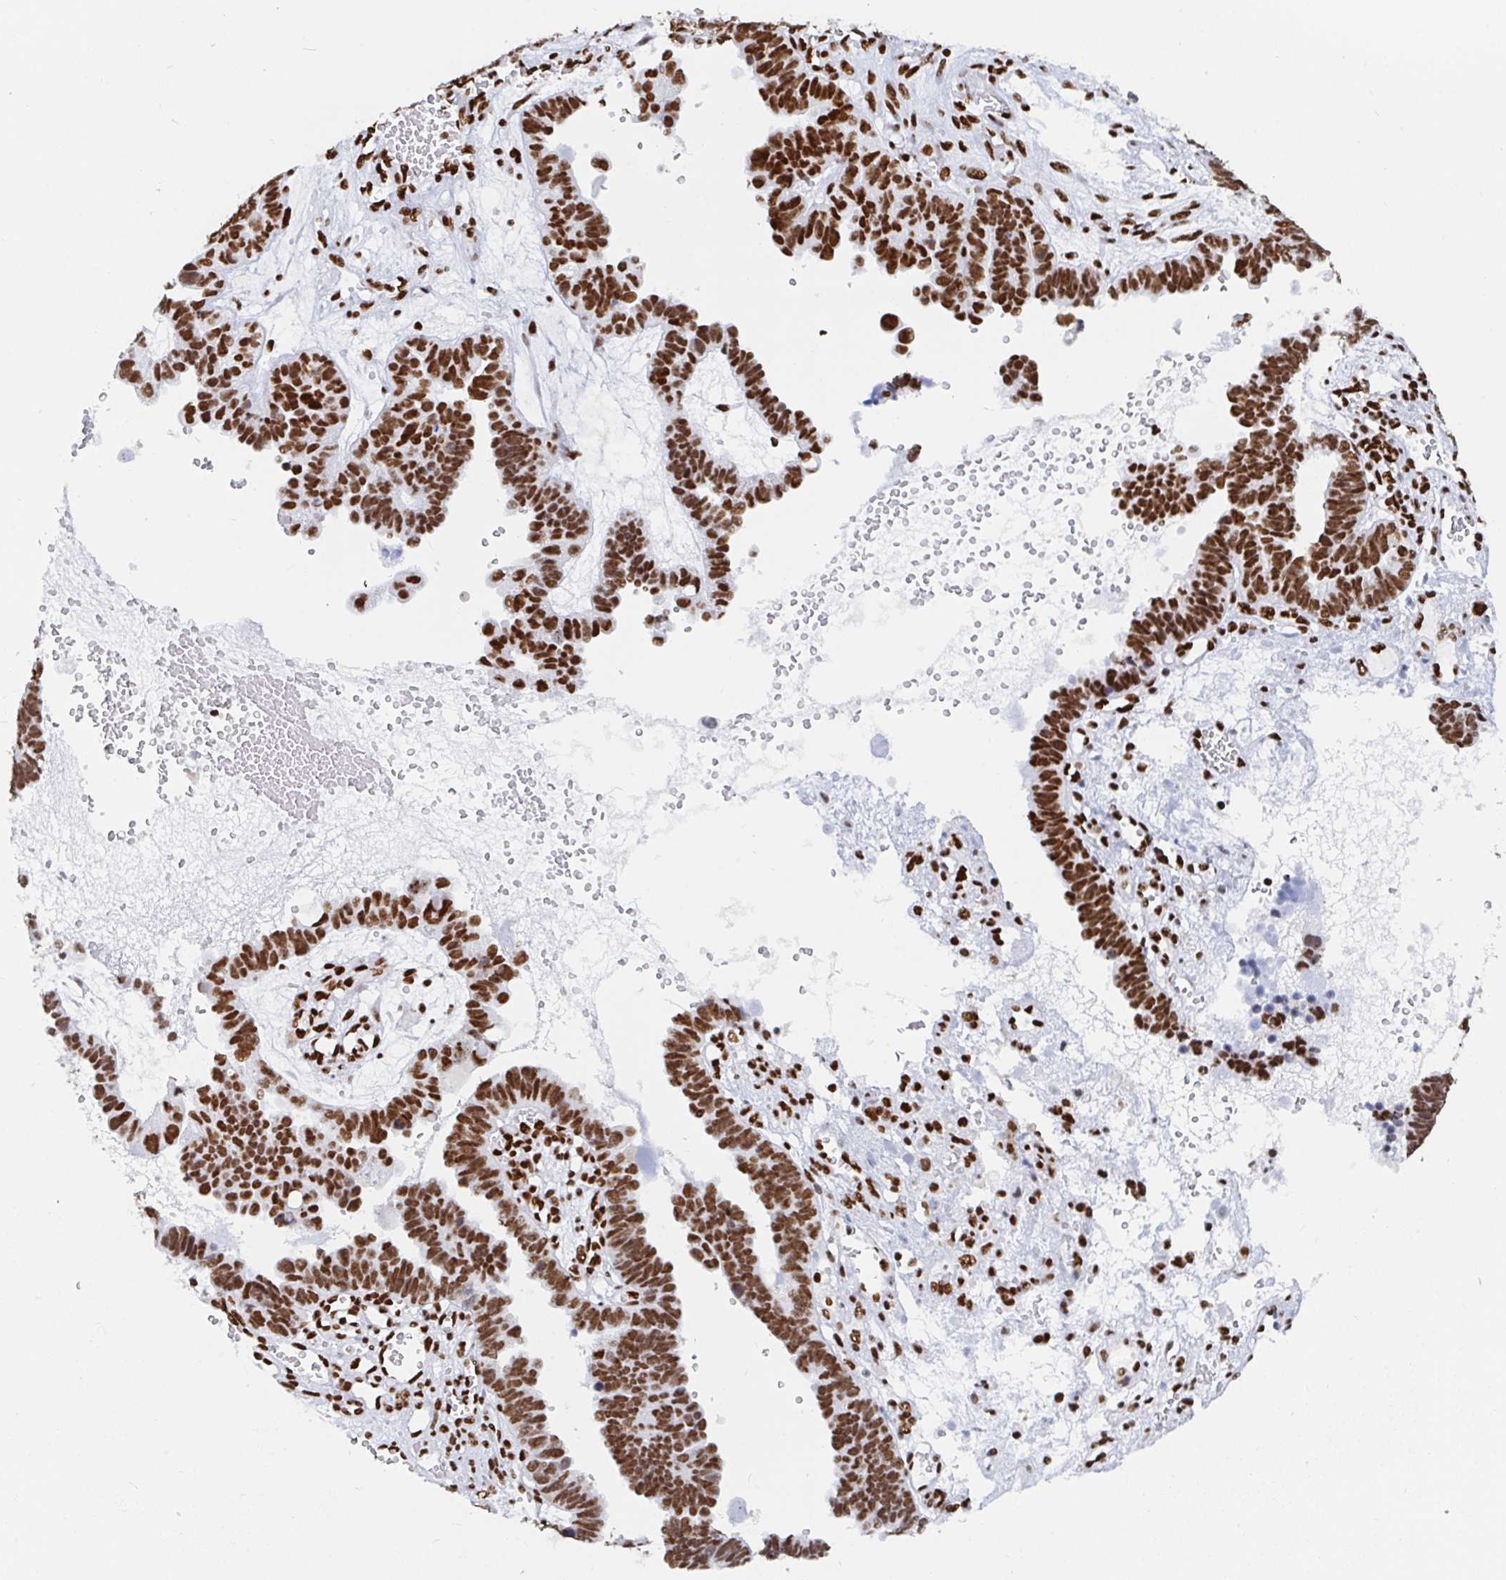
{"staining": {"intensity": "strong", "quantity": ">75%", "location": "nuclear"}, "tissue": "ovarian cancer", "cell_type": "Tumor cells", "image_type": "cancer", "snomed": [{"axis": "morphology", "description": "Cystadenocarcinoma, serous, NOS"}, {"axis": "topography", "description": "Ovary"}], "caption": "DAB immunohistochemical staining of ovarian cancer (serous cystadenocarcinoma) demonstrates strong nuclear protein staining in approximately >75% of tumor cells.", "gene": "EWSR1", "patient": {"sex": "female", "age": 51}}